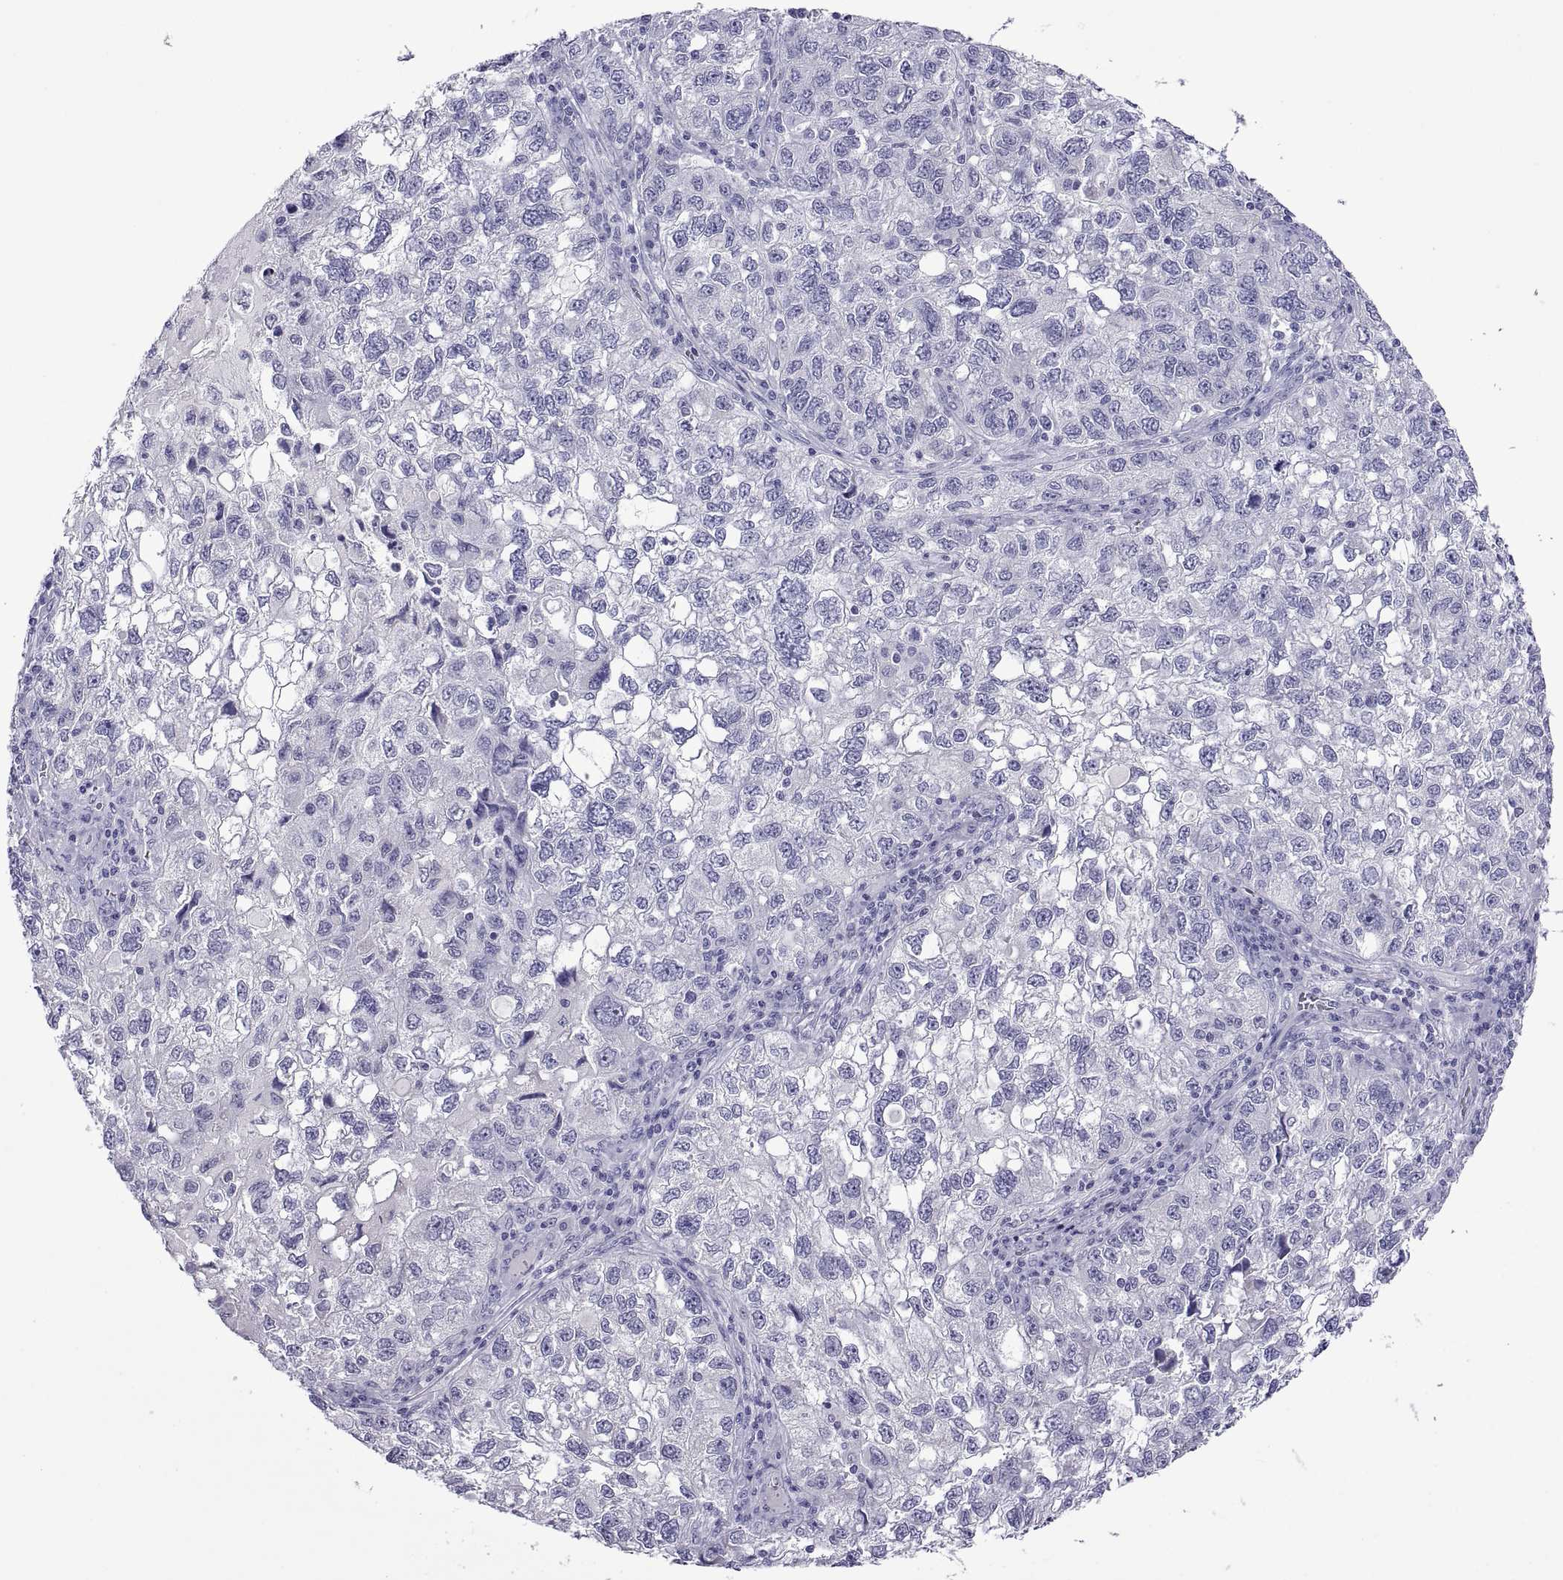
{"staining": {"intensity": "negative", "quantity": "none", "location": "none"}, "tissue": "cervical cancer", "cell_type": "Tumor cells", "image_type": "cancer", "snomed": [{"axis": "morphology", "description": "Squamous cell carcinoma, NOS"}, {"axis": "topography", "description": "Cervix"}], "caption": "This is a micrograph of immunohistochemistry (IHC) staining of squamous cell carcinoma (cervical), which shows no positivity in tumor cells.", "gene": "VSX2", "patient": {"sex": "female", "age": 55}}